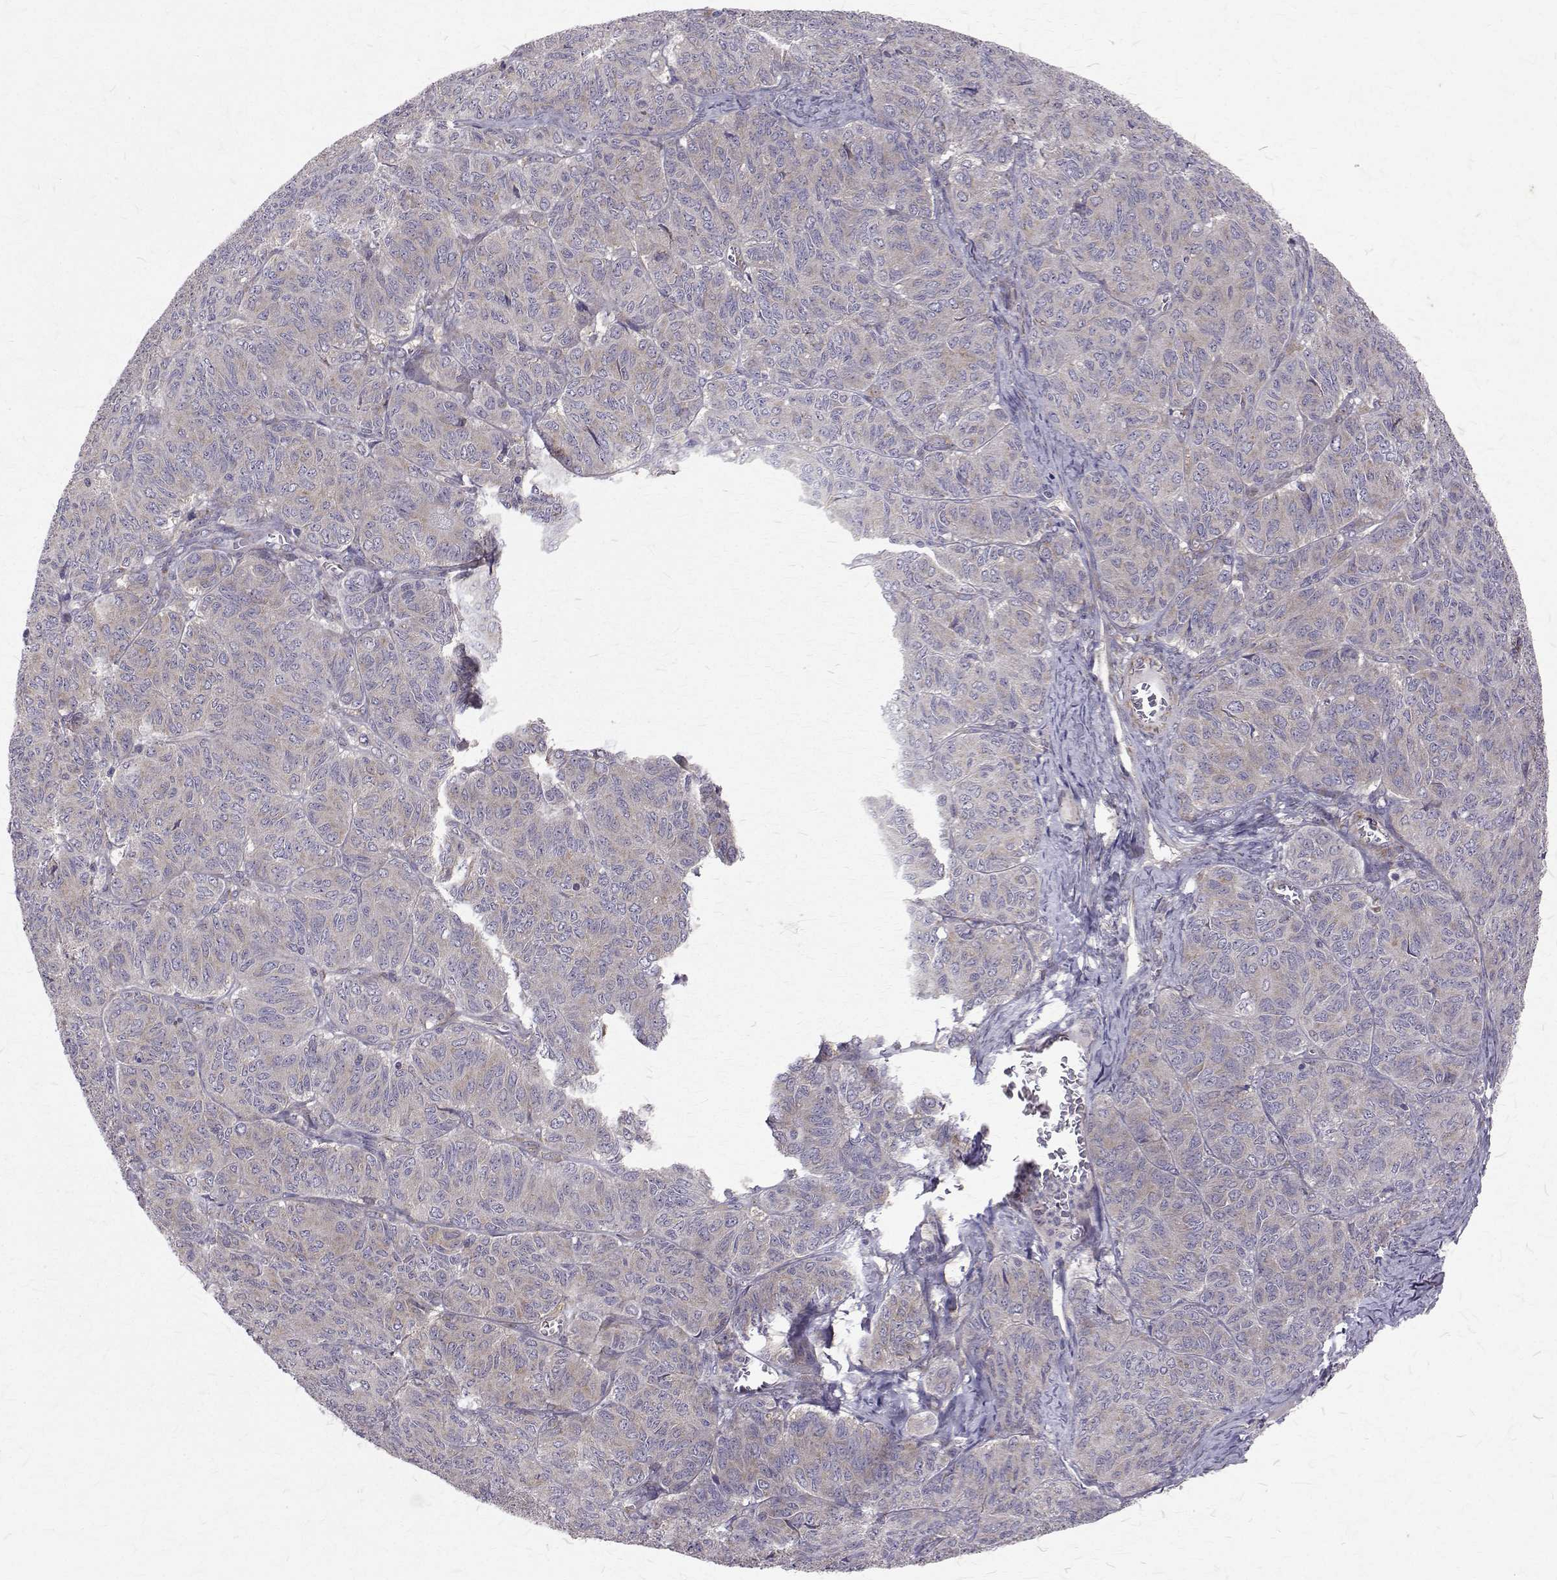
{"staining": {"intensity": "negative", "quantity": "none", "location": "none"}, "tissue": "ovarian cancer", "cell_type": "Tumor cells", "image_type": "cancer", "snomed": [{"axis": "morphology", "description": "Carcinoma, endometroid"}, {"axis": "topography", "description": "Ovary"}], "caption": "The immunohistochemistry (IHC) photomicrograph has no significant expression in tumor cells of ovarian endometroid carcinoma tissue.", "gene": "ARFGAP1", "patient": {"sex": "female", "age": 80}}